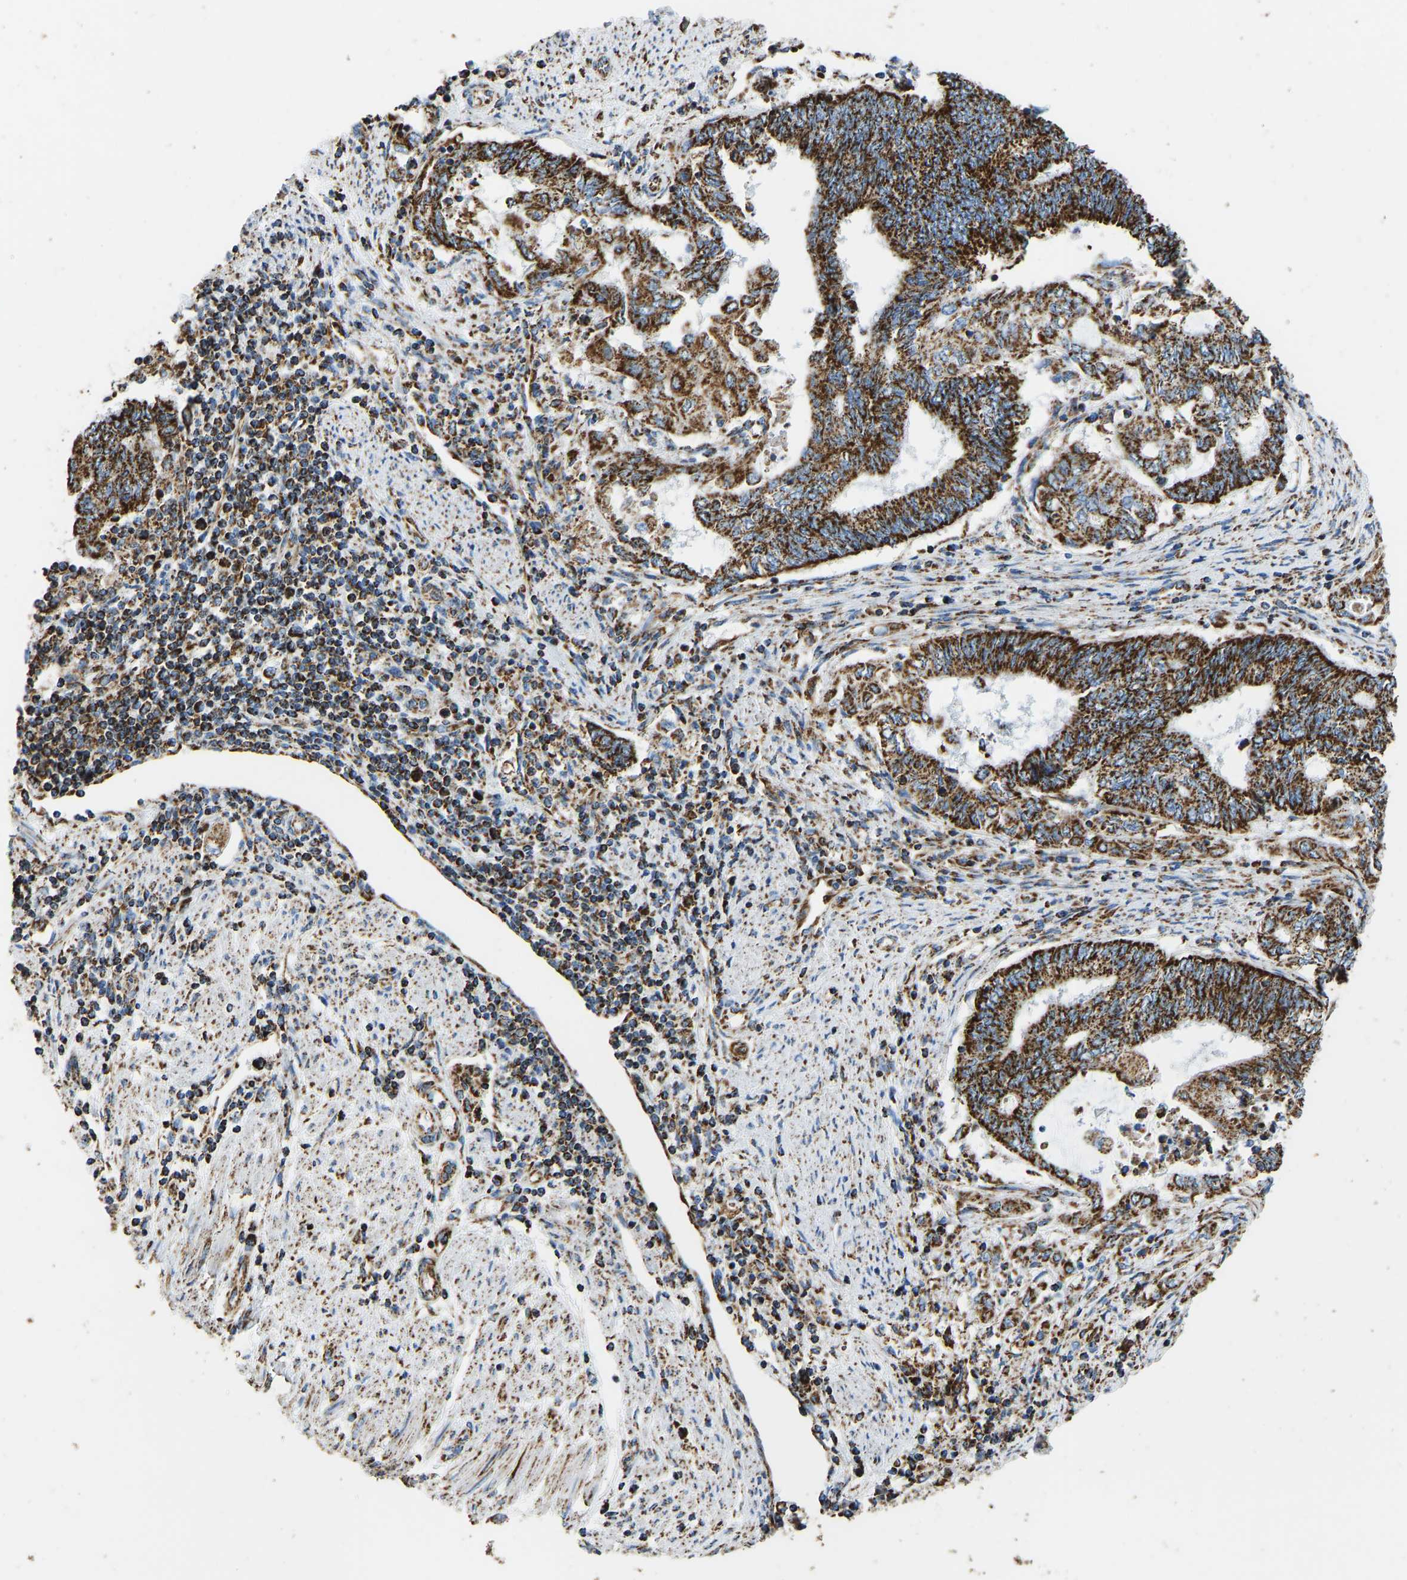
{"staining": {"intensity": "strong", "quantity": ">75%", "location": "cytoplasmic/membranous"}, "tissue": "endometrial cancer", "cell_type": "Tumor cells", "image_type": "cancer", "snomed": [{"axis": "morphology", "description": "Adenocarcinoma, NOS"}, {"axis": "topography", "description": "Uterus"}, {"axis": "topography", "description": "Endometrium"}], "caption": "The histopathology image displays a brown stain indicating the presence of a protein in the cytoplasmic/membranous of tumor cells in endometrial cancer.", "gene": "IRX6", "patient": {"sex": "female", "age": 70}}